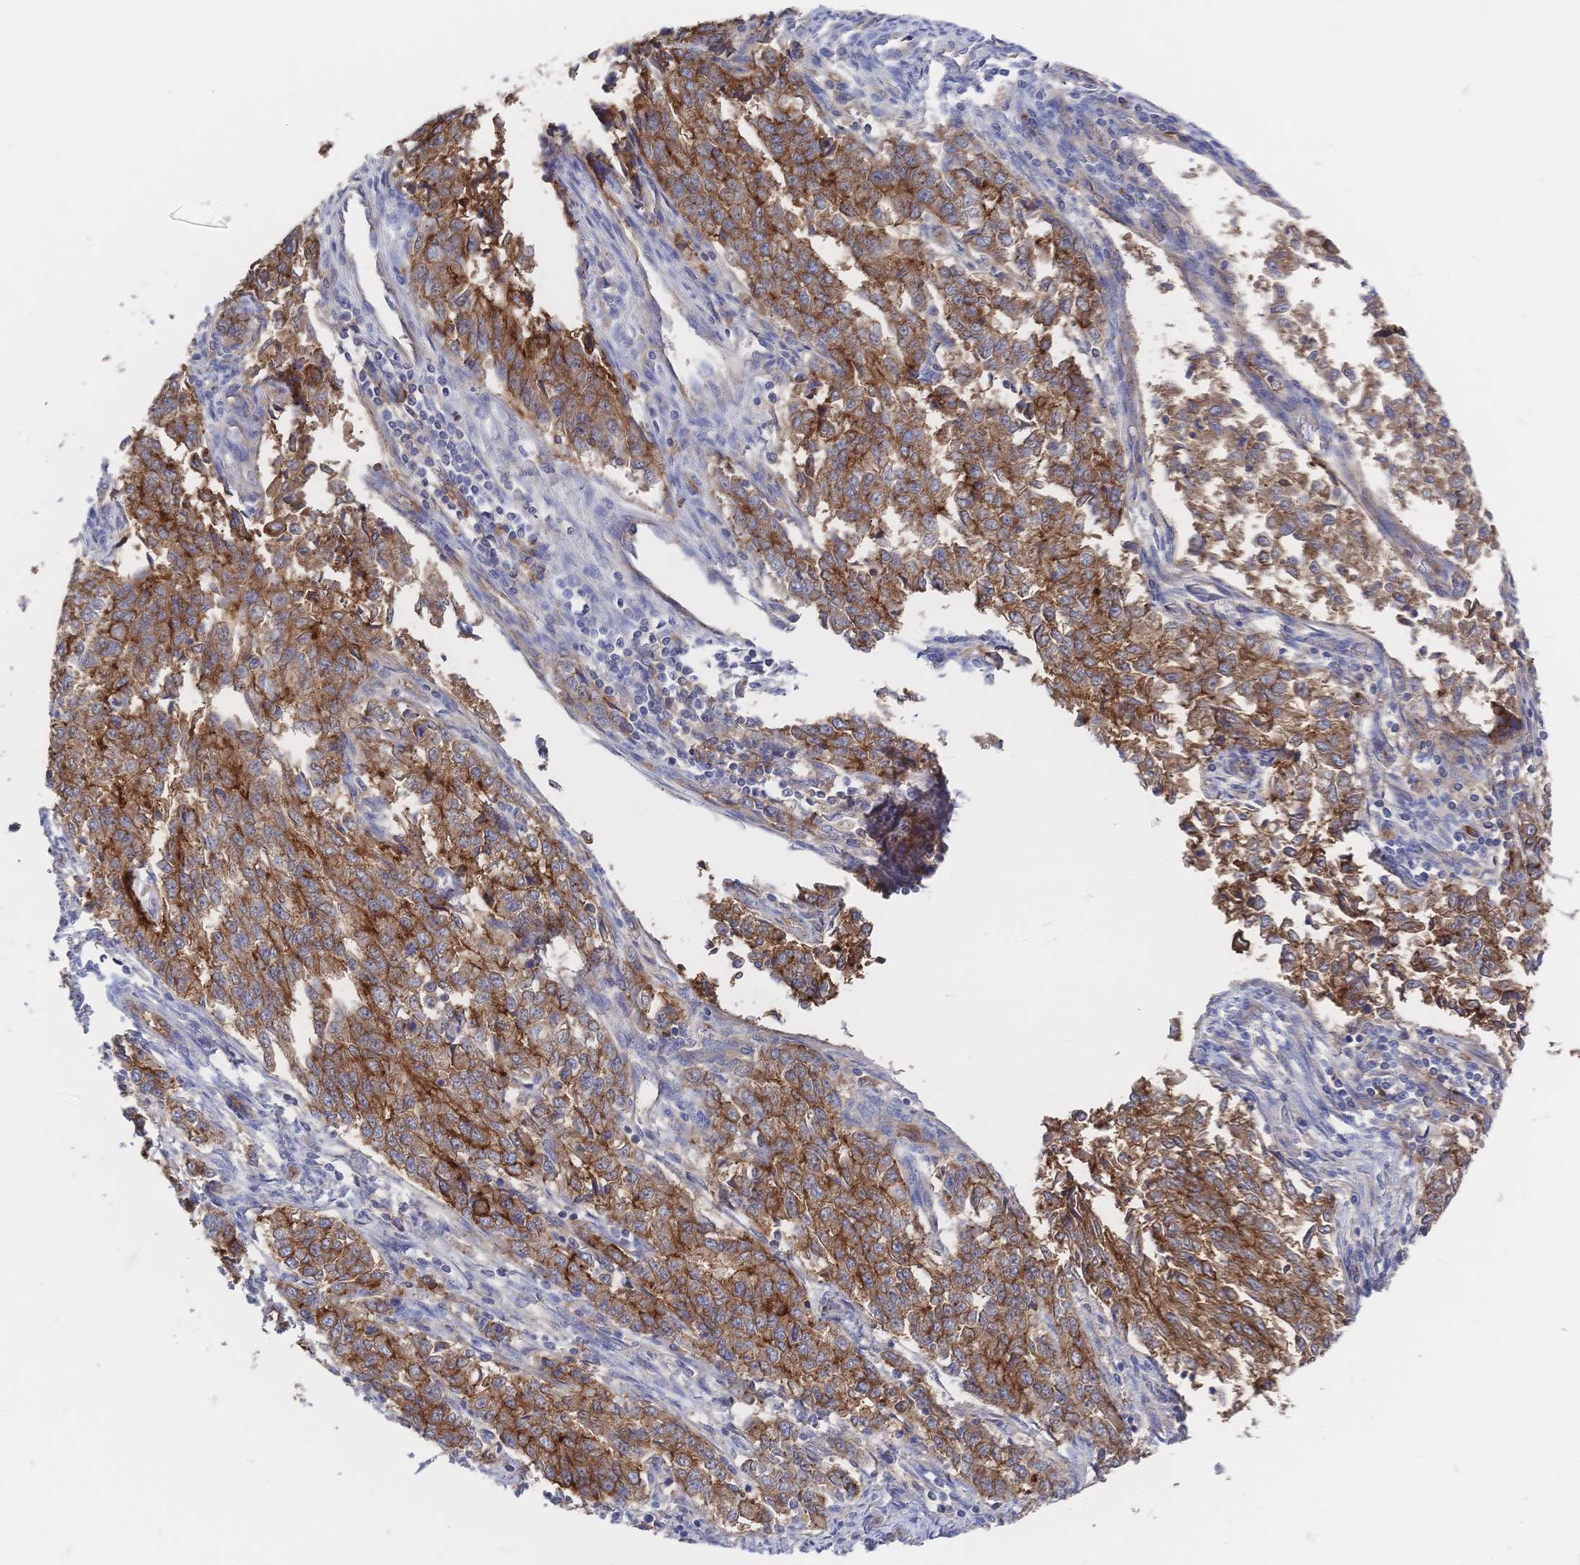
{"staining": {"intensity": "moderate", "quantity": ">75%", "location": "cytoplasmic/membranous"}, "tissue": "endometrial cancer", "cell_type": "Tumor cells", "image_type": "cancer", "snomed": [{"axis": "morphology", "description": "Adenocarcinoma, NOS"}, {"axis": "topography", "description": "Endometrium"}], "caption": "Immunohistochemical staining of adenocarcinoma (endometrial) demonstrates moderate cytoplasmic/membranous protein staining in approximately >75% of tumor cells. (DAB IHC with brightfield microscopy, high magnification).", "gene": "F11R", "patient": {"sex": "female", "age": 50}}